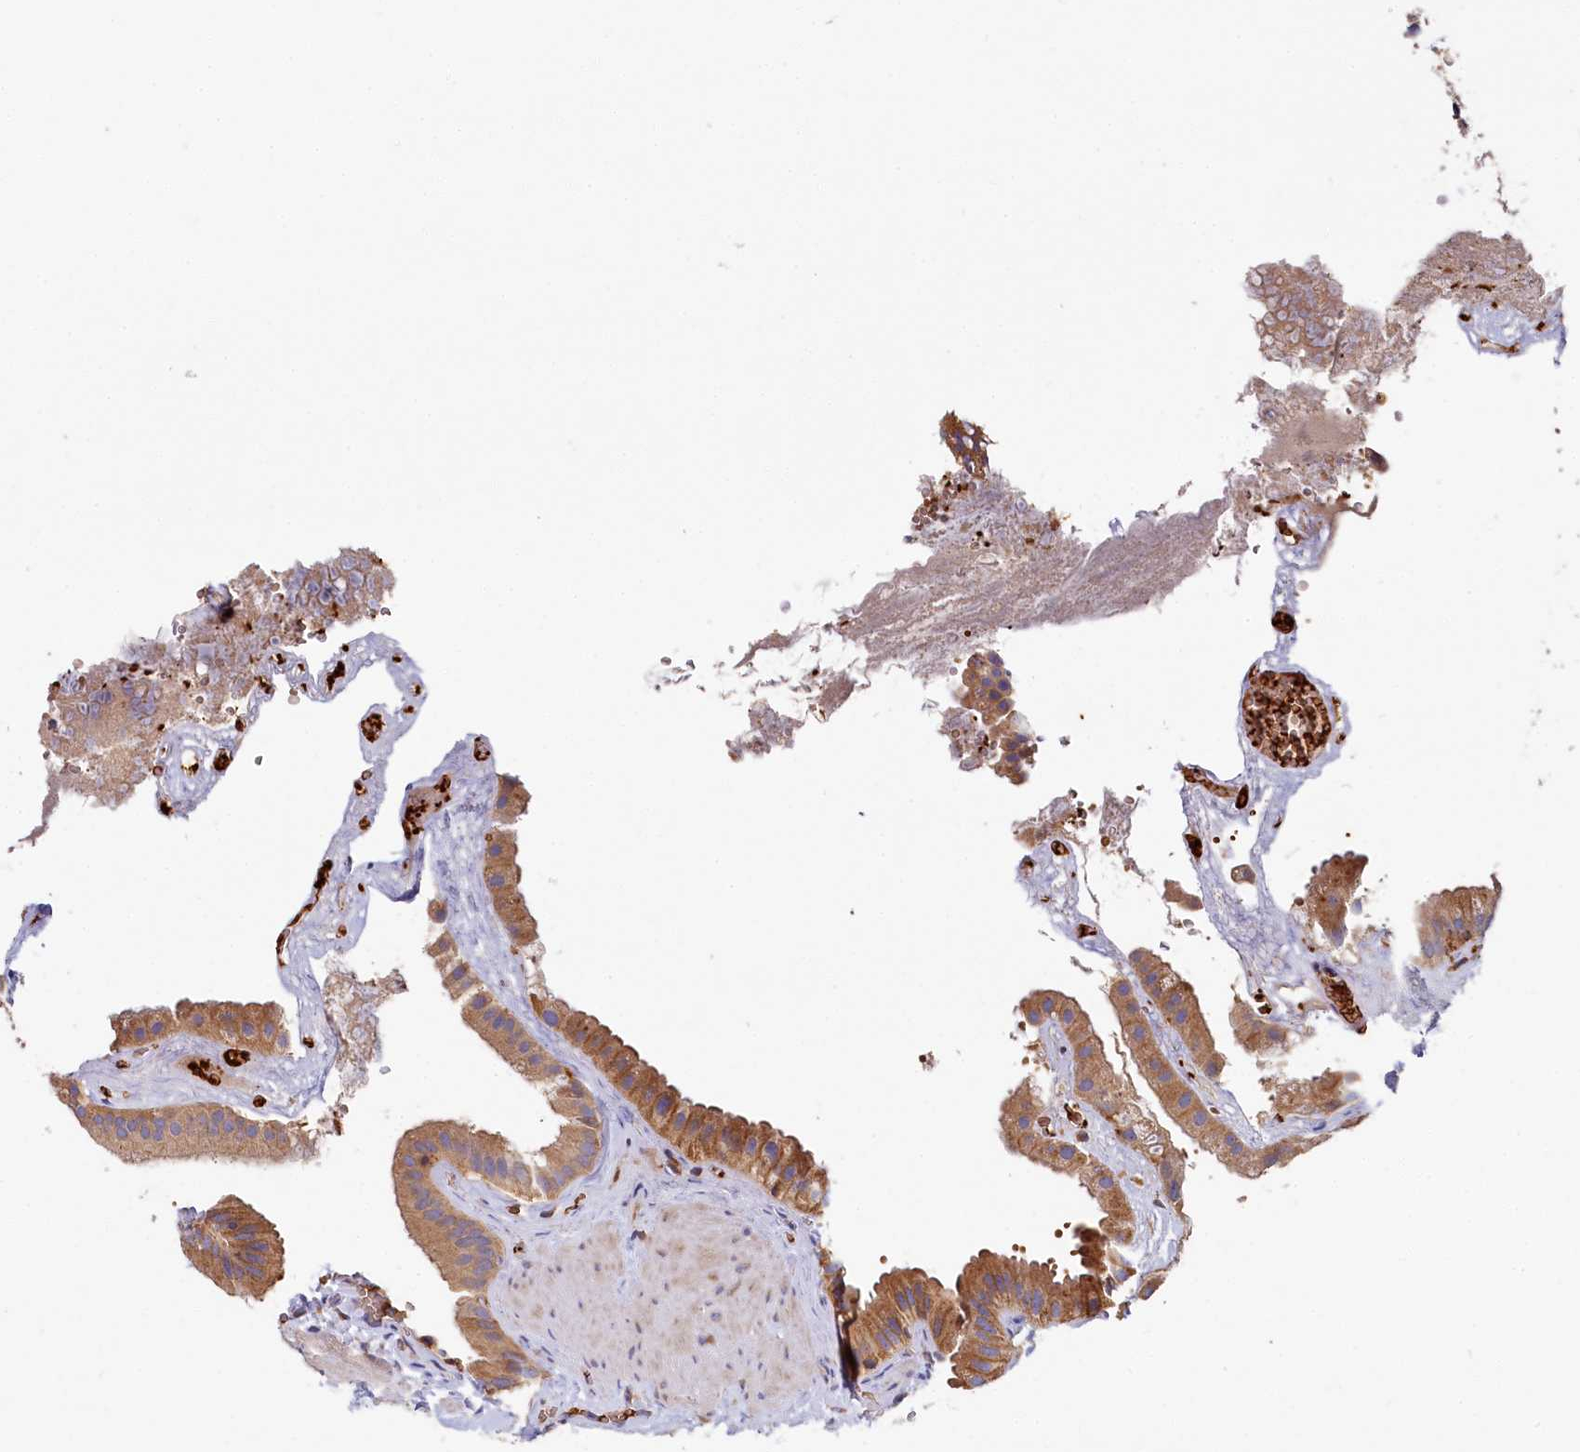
{"staining": {"intensity": "moderate", "quantity": ">75%", "location": "cytoplasmic/membranous"}, "tissue": "gallbladder", "cell_type": "Glandular cells", "image_type": "normal", "snomed": [{"axis": "morphology", "description": "Normal tissue, NOS"}, {"axis": "topography", "description": "Gallbladder"}], "caption": "Protein expression analysis of benign human gallbladder reveals moderate cytoplasmic/membranous positivity in about >75% of glandular cells. The protein of interest is stained brown, and the nuclei are stained in blue (DAB IHC with brightfield microscopy, high magnification).", "gene": "PPIP5K1", "patient": {"sex": "male", "age": 55}}